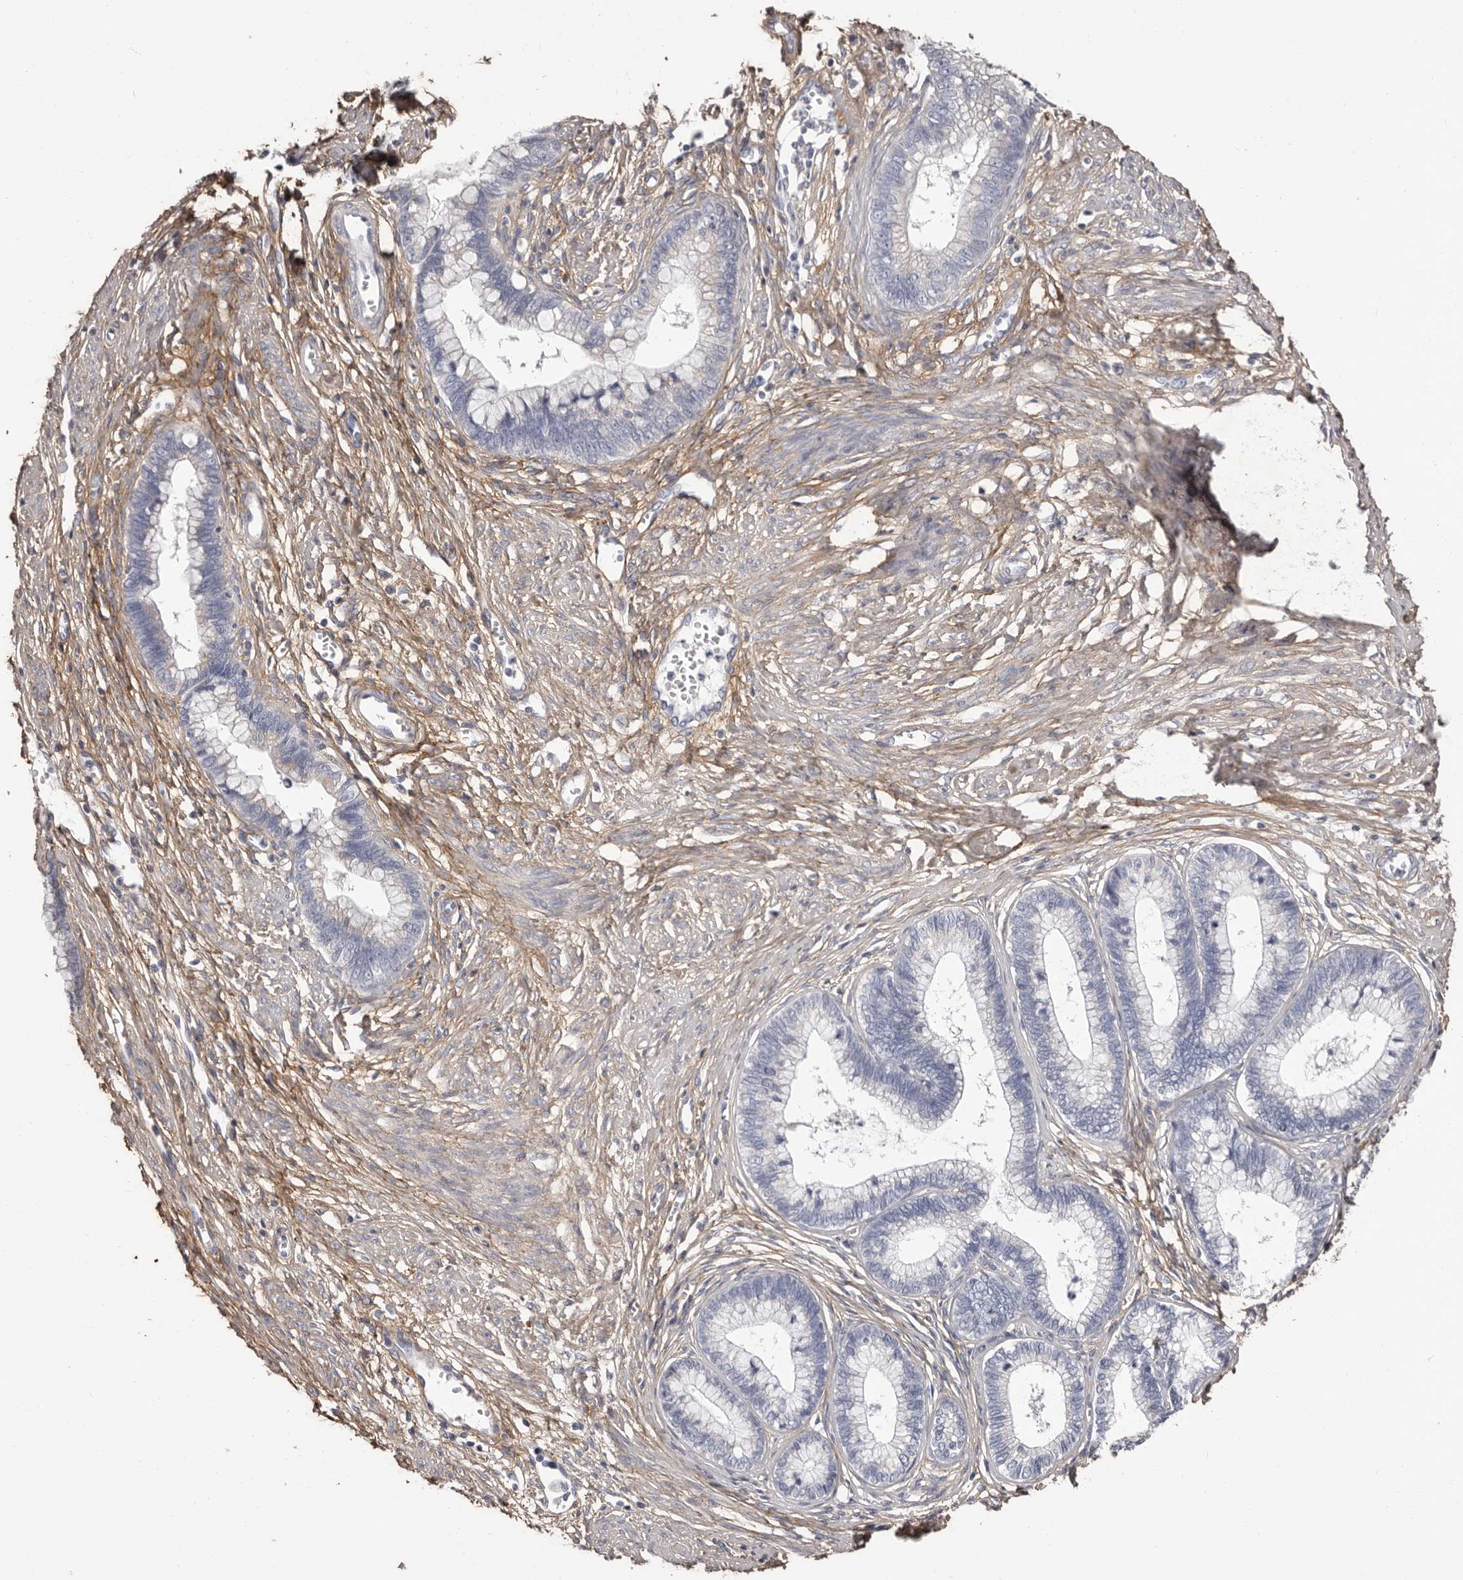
{"staining": {"intensity": "negative", "quantity": "none", "location": "none"}, "tissue": "cervical cancer", "cell_type": "Tumor cells", "image_type": "cancer", "snomed": [{"axis": "morphology", "description": "Adenocarcinoma, NOS"}, {"axis": "topography", "description": "Cervix"}], "caption": "Photomicrograph shows no protein positivity in tumor cells of adenocarcinoma (cervical) tissue.", "gene": "COL6A1", "patient": {"sex": "female", "age": 44}}